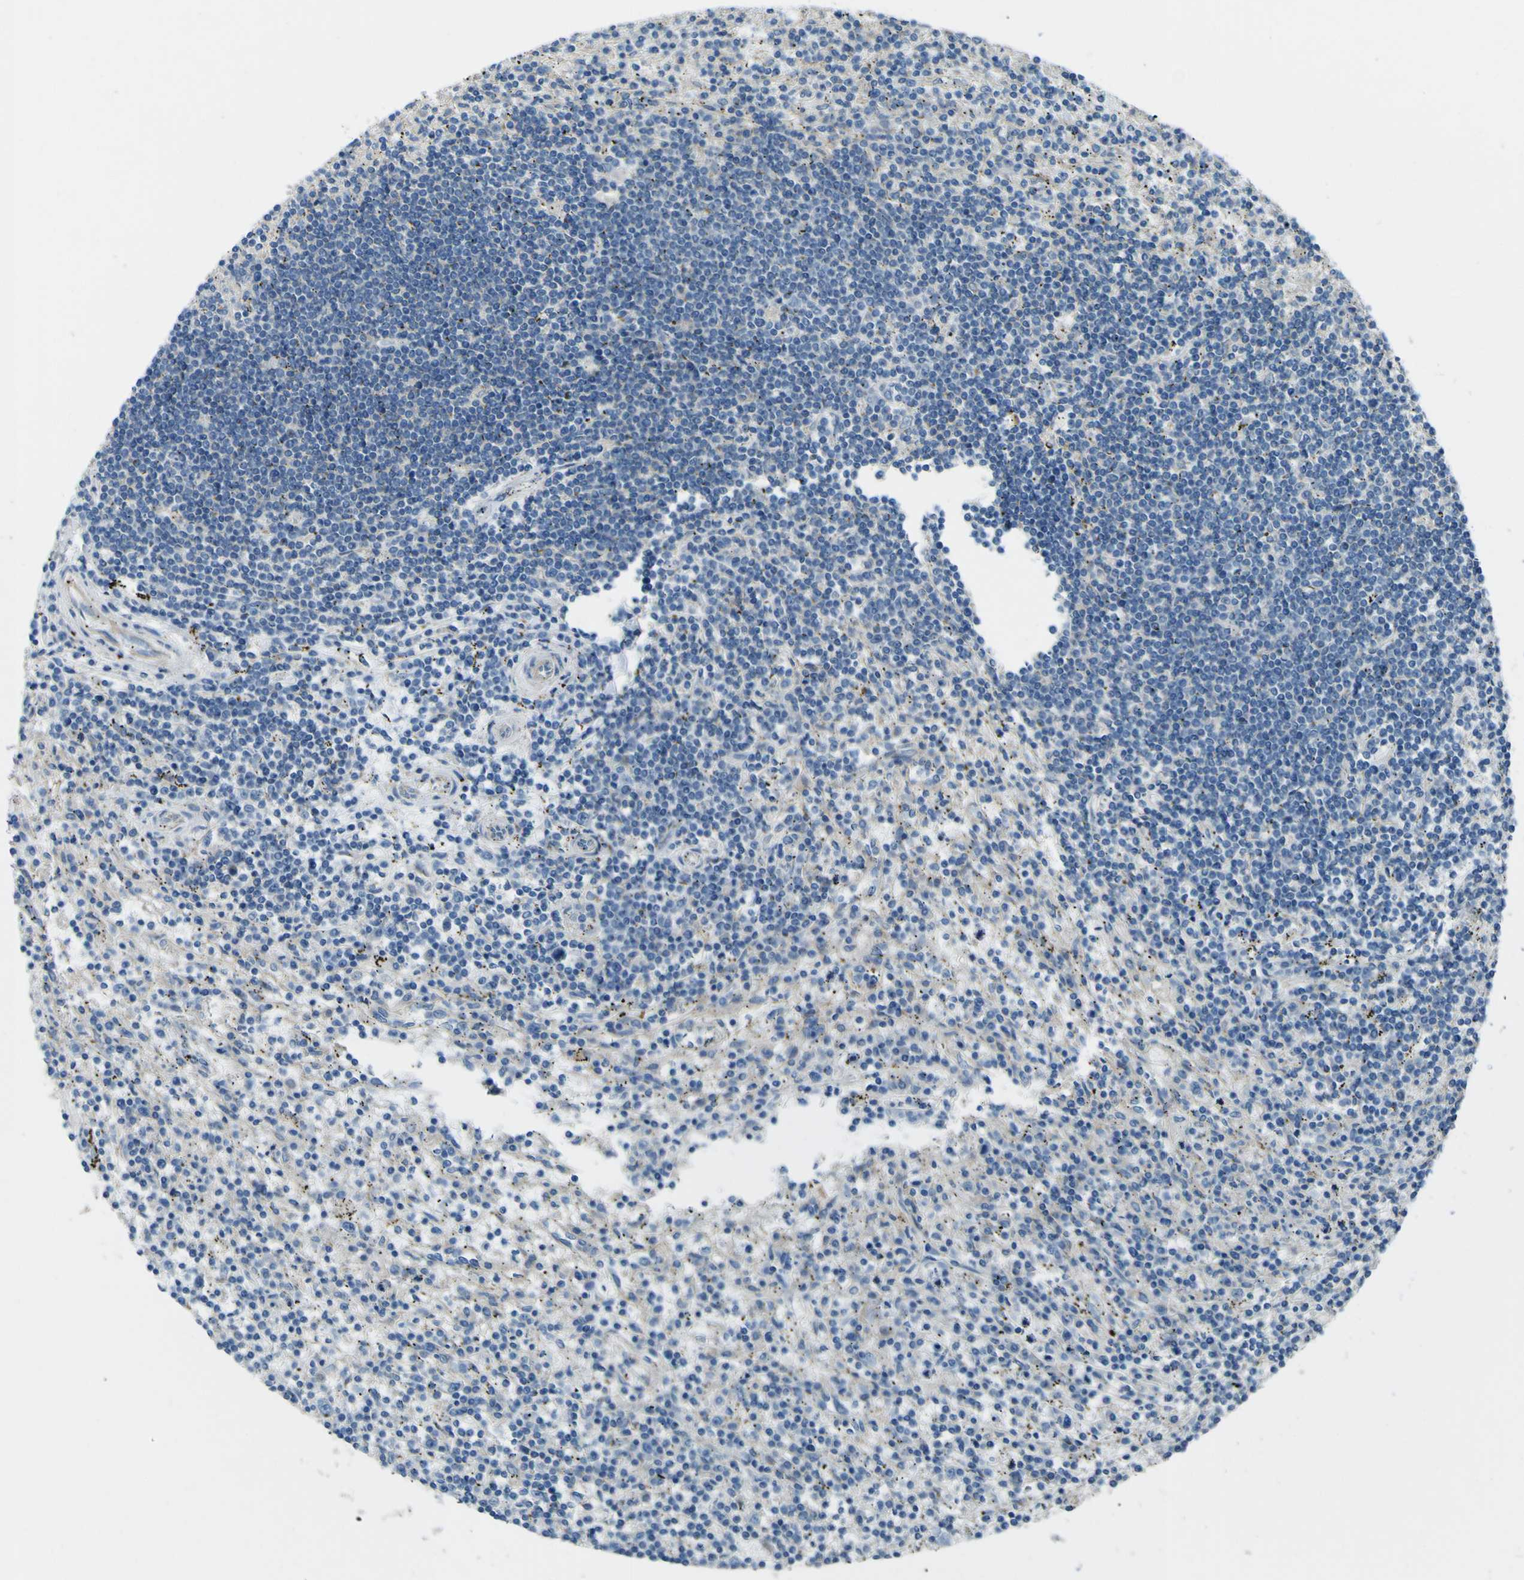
{"staining": {"intensity": "negative", "quantity": "none", "location": "none"}, "tissue": "lymphoma", "cell_type": "Tumor cells", "image_type": "cancer", "snomed": [{"axis": "morphology", "description": "Malignant lymphoma, non-Hodgkin's type, Low grade"}, {"axis": "topography", "description": "Spleen"}], "caption": "High magnification brightfield microscopy of lymphoma stained with DAB (3,3'-diaminobenzidine) (brown) and counterstained with hematoxylin (blue): tumor cells show no significant positivity. (Brightfield microscopy of DAB (3,3'-diaminobenzidine) IHC at high magnification).", "gene": "NAALADL2", "patient": {"sex": "male", "age": 76}}